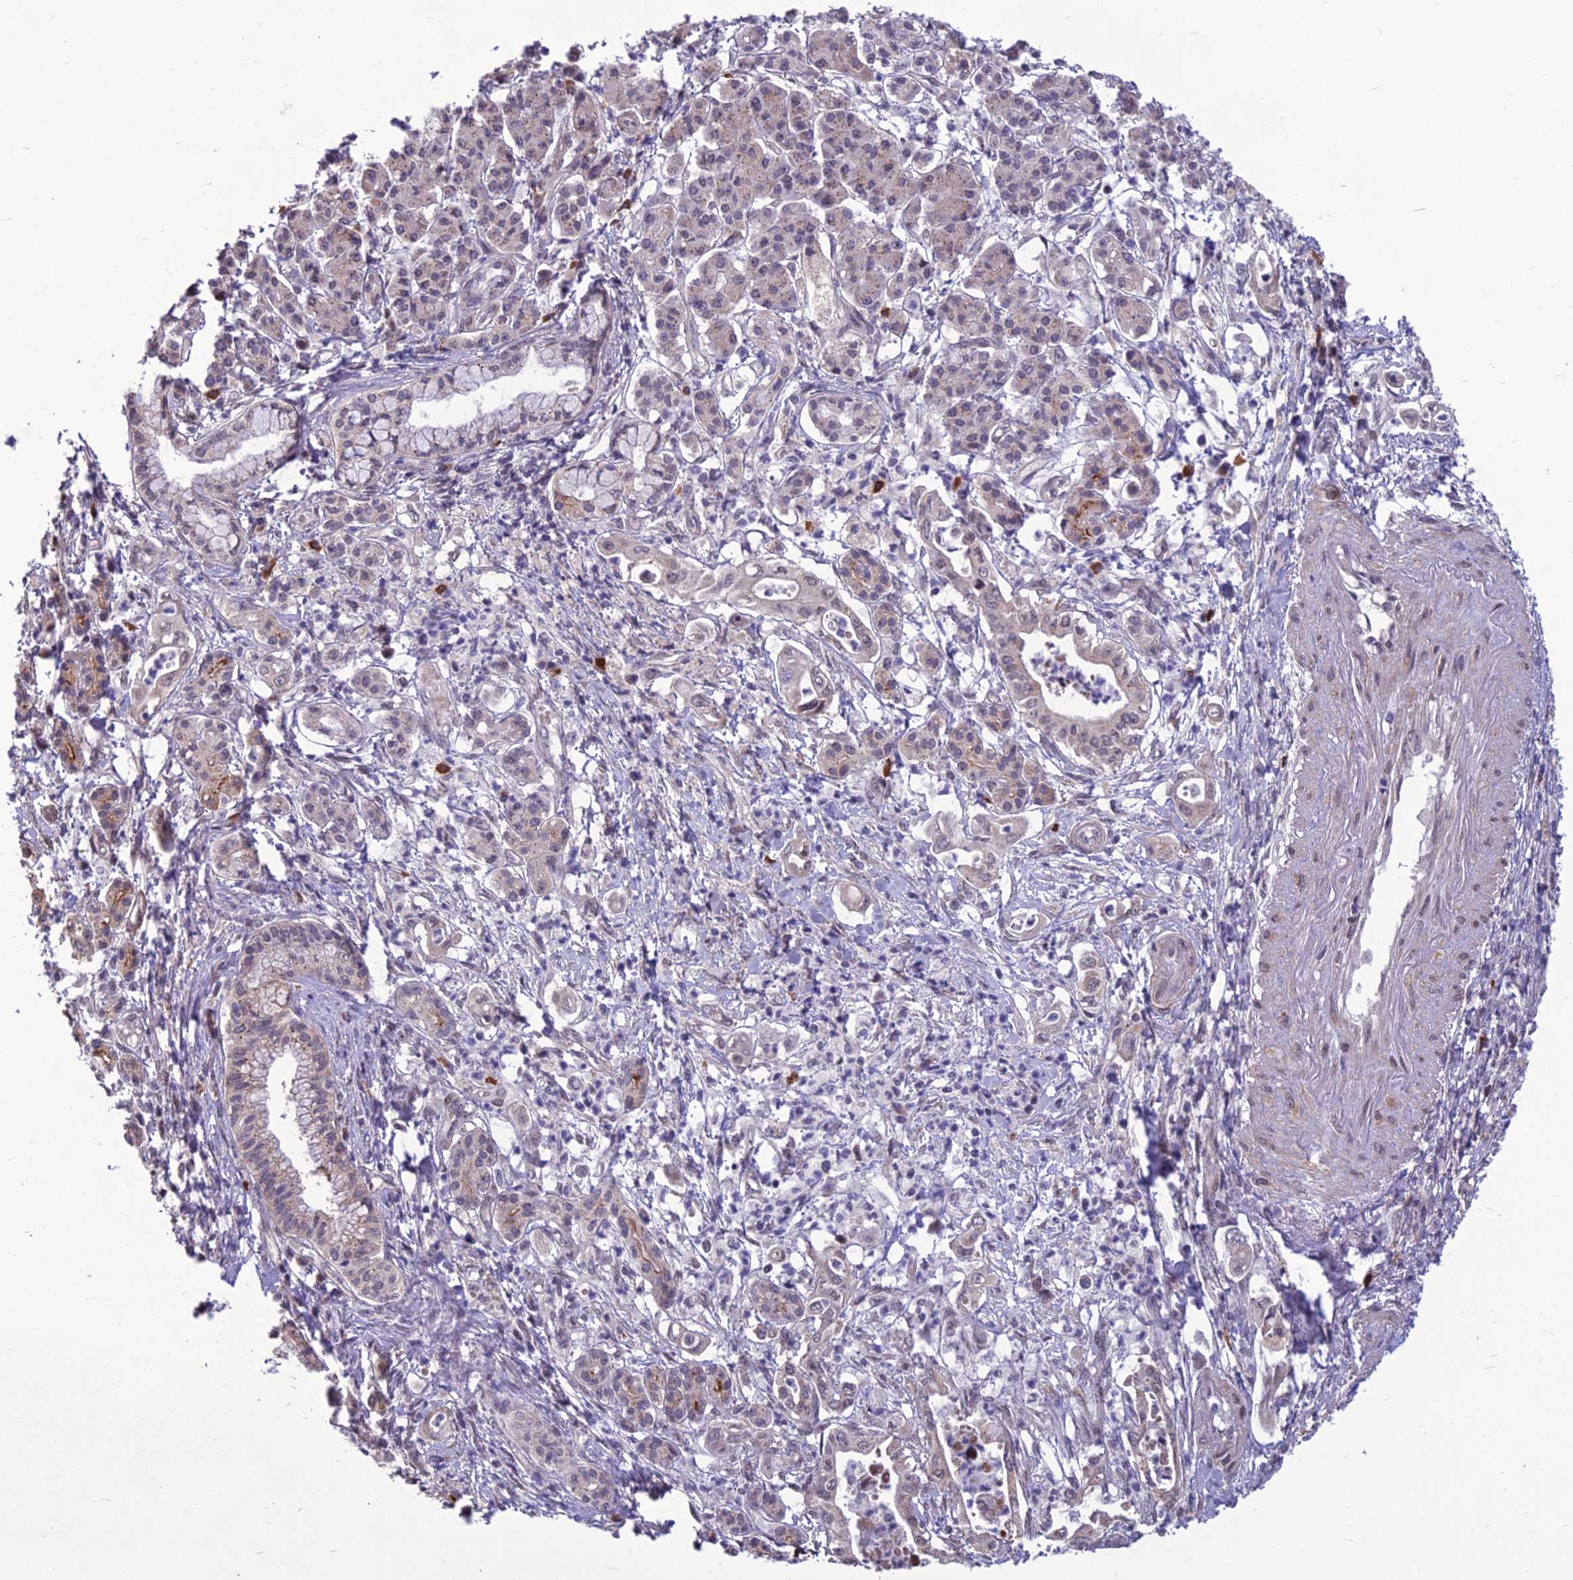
{"staining": {"intensity": "weak", "quantity": "<25%", "location": "cytoplasmic/membranous"}, "tissue": "pancreatic cancer", "cell_type": "Tumor cells", "image_type": "cancer", "snomed": [{"axis": "morphology", "description": "Adenocarcinoma, NOS"}, {"axis": "topography", "description": "Pancreas"}], "caption": "Immunohistochemistry micrograph of human pancreatic cancer stained for a protein (brown), which demonstrates no staining in tumor cells. (Brightfield microscopy of DAB immunohistochemistry at high magnification).", "gene": "FBRS", "patient": {"sex": "female", "age": 77}}